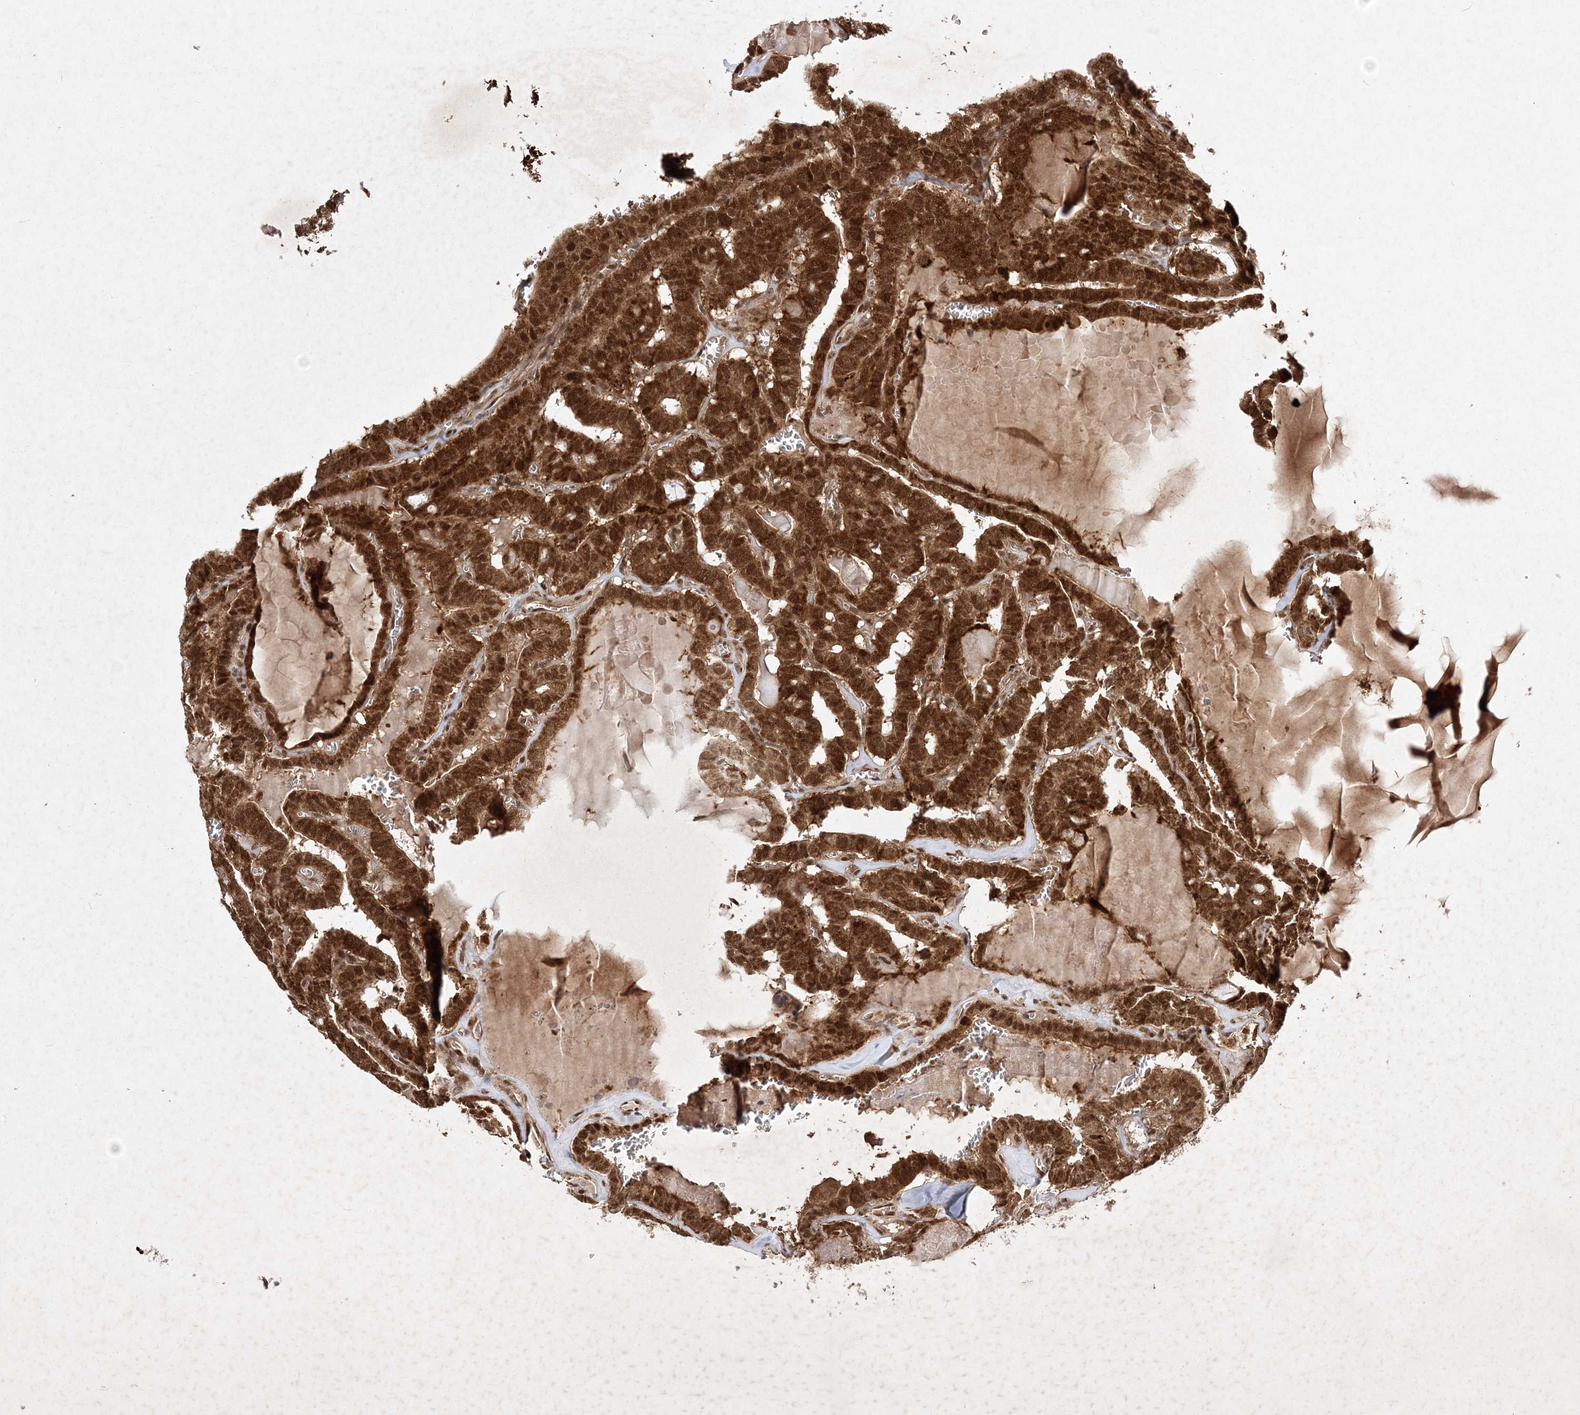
{"staining": {"intensity": "strong", "quantity": ">75%", "location": "cytoplasmic/membranous,nuclear"}, "tissue": "thyroid cancer", "cell_type": "Tumor cells", "image_type": "cancer", "snomed": [{"axis": "morphology", "description": "Papillary adenocarcinoma, NOS"}, {"axis": "topography", "description": "Thyroid gland"}], "caption": "Approximately >75% of tumor cells in human thyroid papillary adenocarcinoma display strong cytoplasmic/membranous and nuclear protein staining as visualized by brown immunohistochemical staining.", "gene": "NIF3L1", "patient": {"sex": "male", "age": 52}}